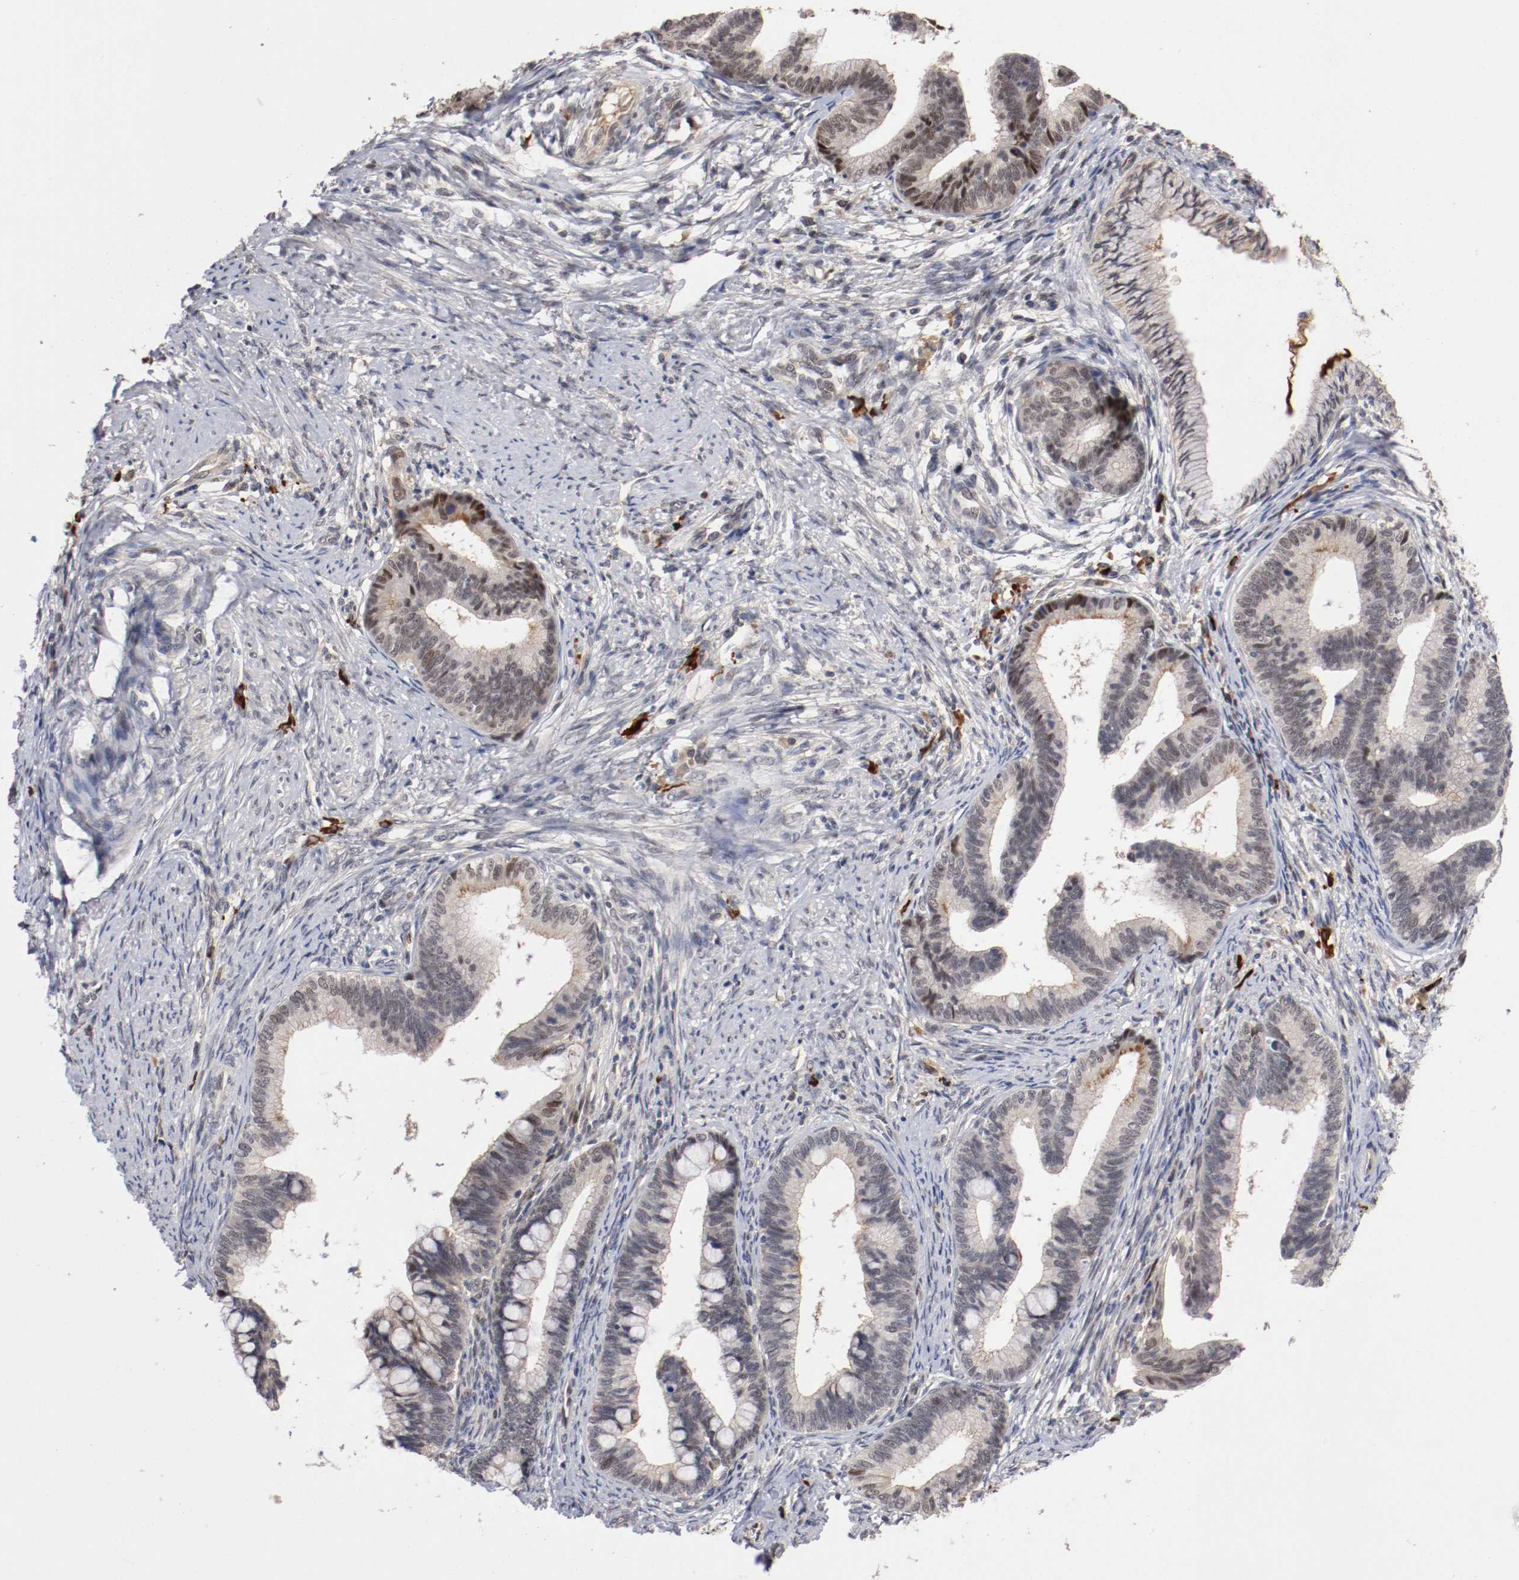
{"staining": {"intensity": "moderate", "quantity": "<25%", "location": "cytoplasmic/membranous"}, "tissue": "cervical cancer", "cell_type": "Tumor cells", "image_type": "cancer", "snomed": [{"axis": "morphology", "description": "Adenocarcinoma, NOS"}, {"axis": "topography", "description": "Cervix"}], "caption": "High-magnification brightfield microscopy of adenocarcinoma (cervical) stained with DAB (brown) and counterstained with hematoxylin (blue). tumor cells exhibit moderate cytoplasmic/membranous staining is present in about<25% of cells.", "gene": "DNMT3B", "patient": {"sex": "female", "age": 36}}